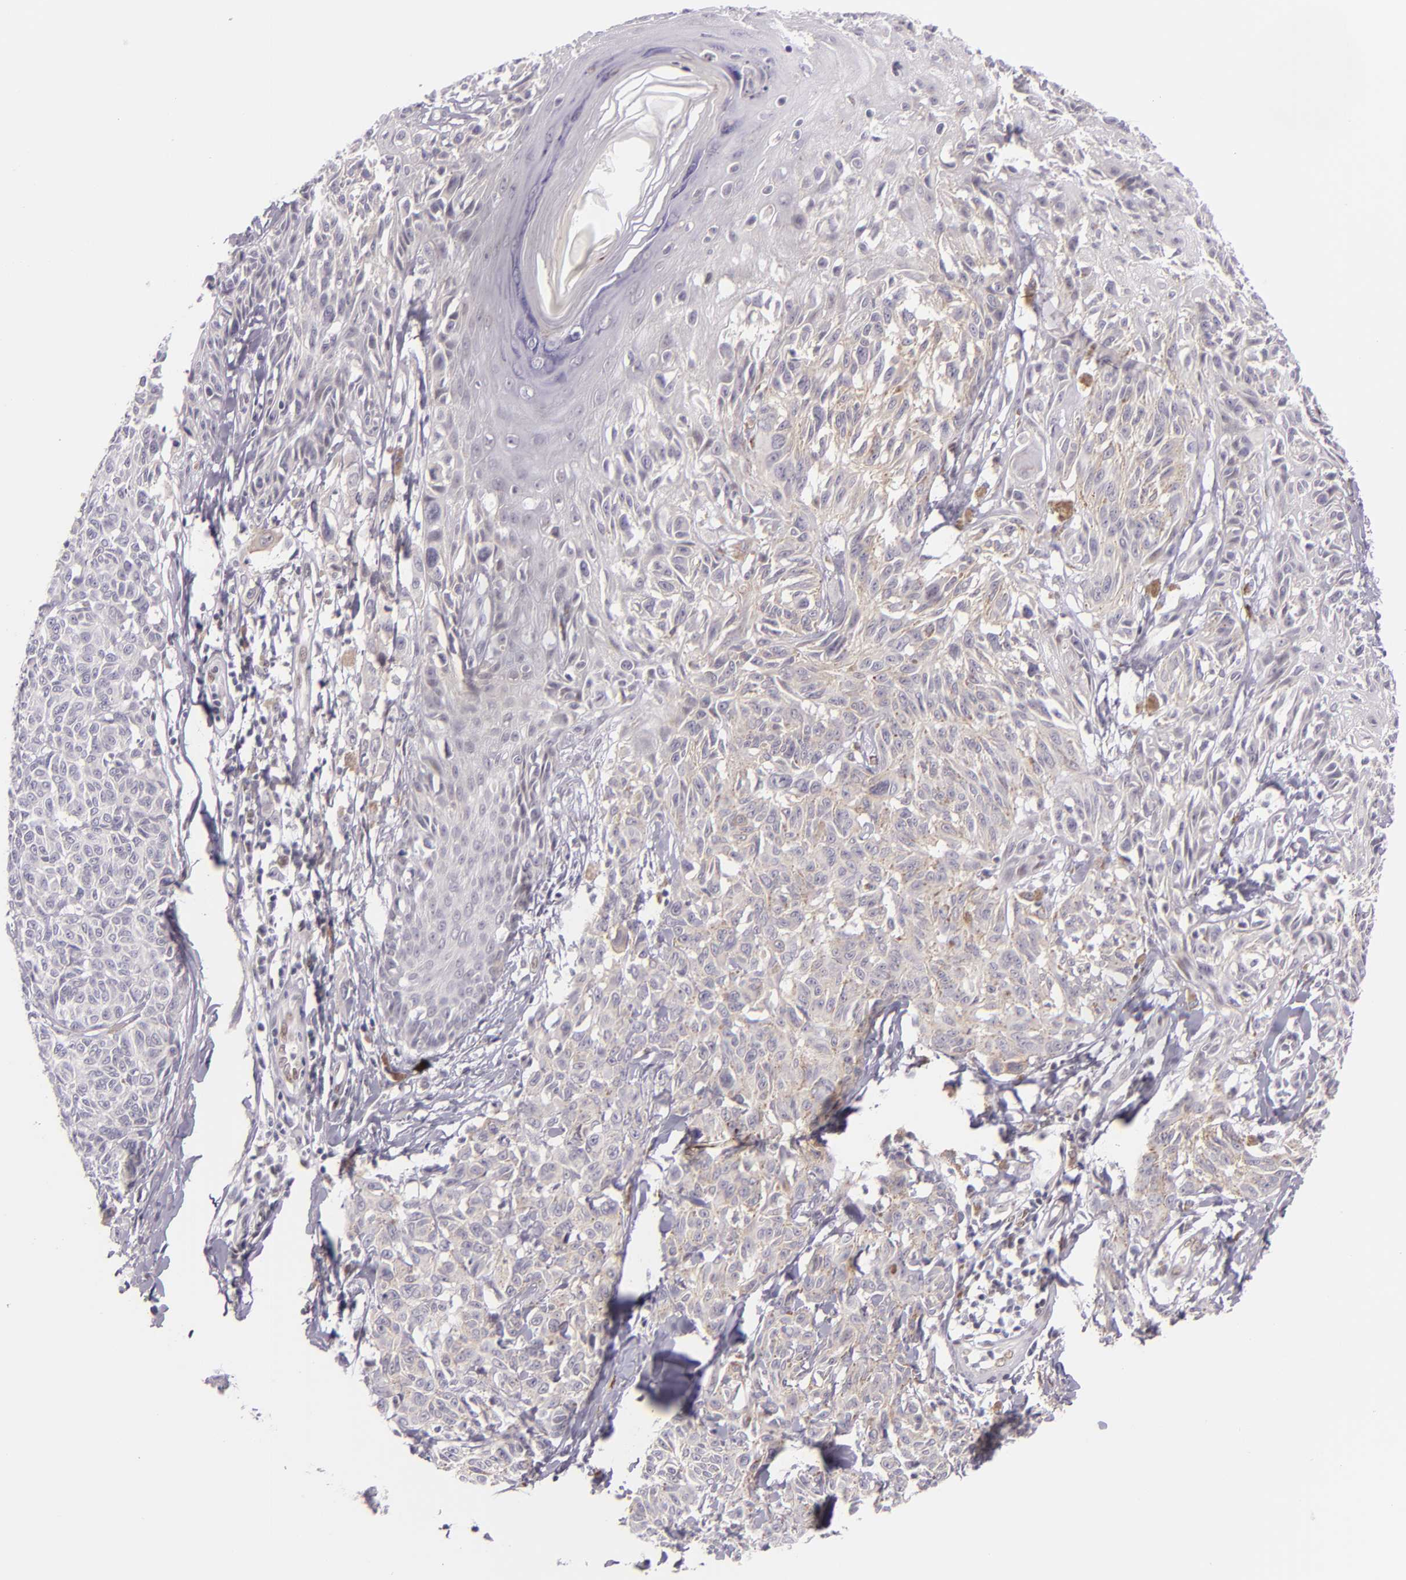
{"staining": {"intensity": "weak", "quantity": "25%-75%", "location": "cytoplasmic/membranous"}, "tissue": "melanoma", "cell_type": "Tumor cells", "image_type": "cancer", "snomed": [{"axis": "morphology", "description": "Malignant melanoma, NOS"}, {"axis": "topography", "description": "Skin"}], "caption": "A brown stain labels weak cytoplasmic/membranous positivity of a protein in human malignant melanoma tumor cells. The protein is stained brown, and the nuclei are stained in blue (DAB (3,3'-diaminobenzidine) IHC with brightfield microscopy, high magnification).", "gene": "BCL3", "patient": {"sex": "female", "age": 77}}